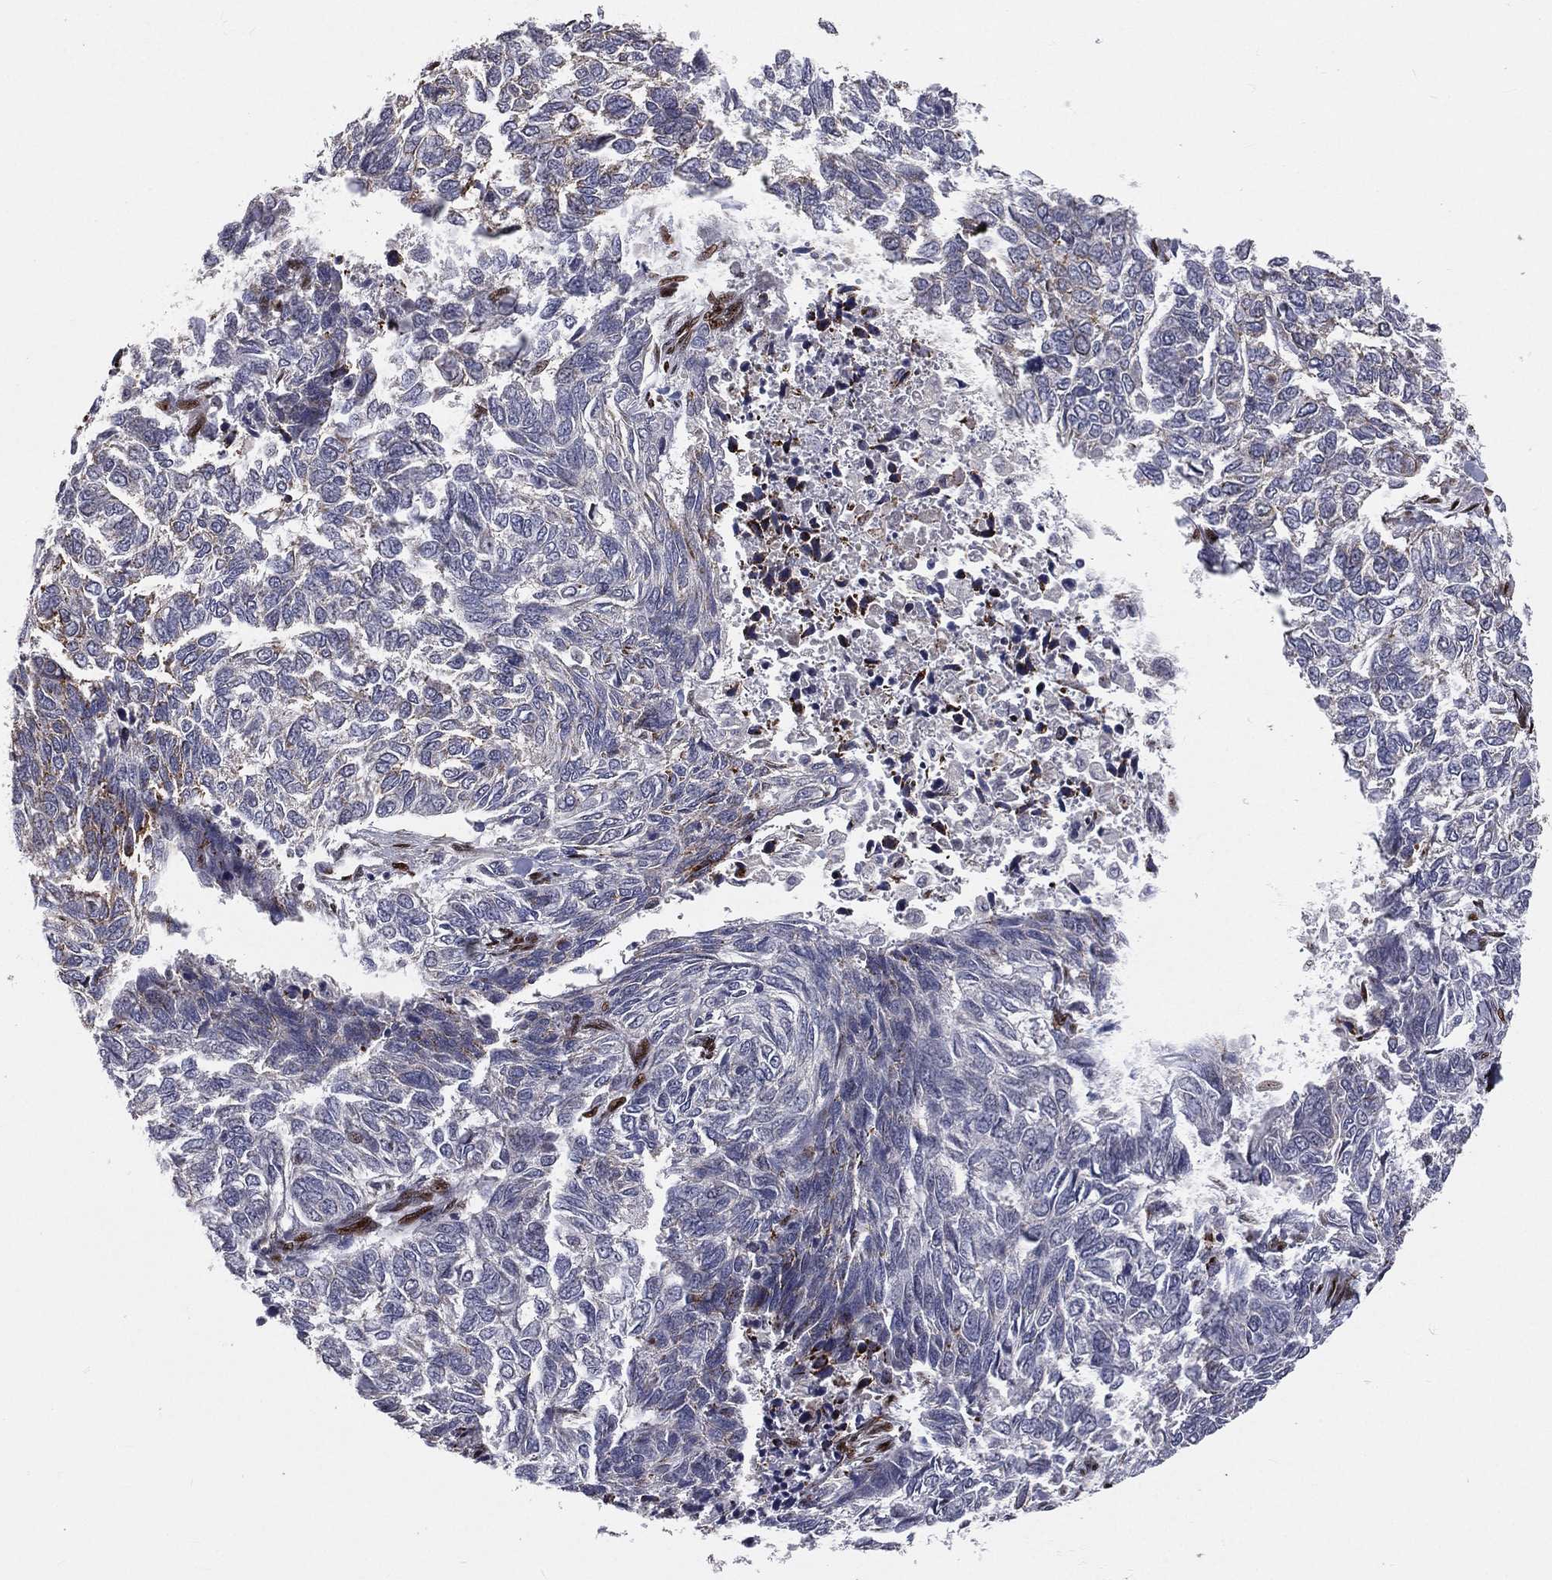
{"staining": {"intensity": "negative", "quantity": "none", "location": "none"}, "tissue": "skin cancer", "cell_type": "Tumor cells", "image_type": "cancer", "snomed": [{"axis": "morphology", "description": "Basal cell carcinoma"}, {"axis": "topography", "description": "Skin"}], "caption": "The immunohistochemistry (IHC) micrograph has no significant staining in tumor cells of skin cancer tissue. (Stains: DAB (3,3'-diaminobenzidine) immunohistochemistry with hematoxylin counter stain, Microscopy: brightfield microscopy at high magnification).", "gene": "ZEB1", "patient": {"sex": "female", "age": 65}}